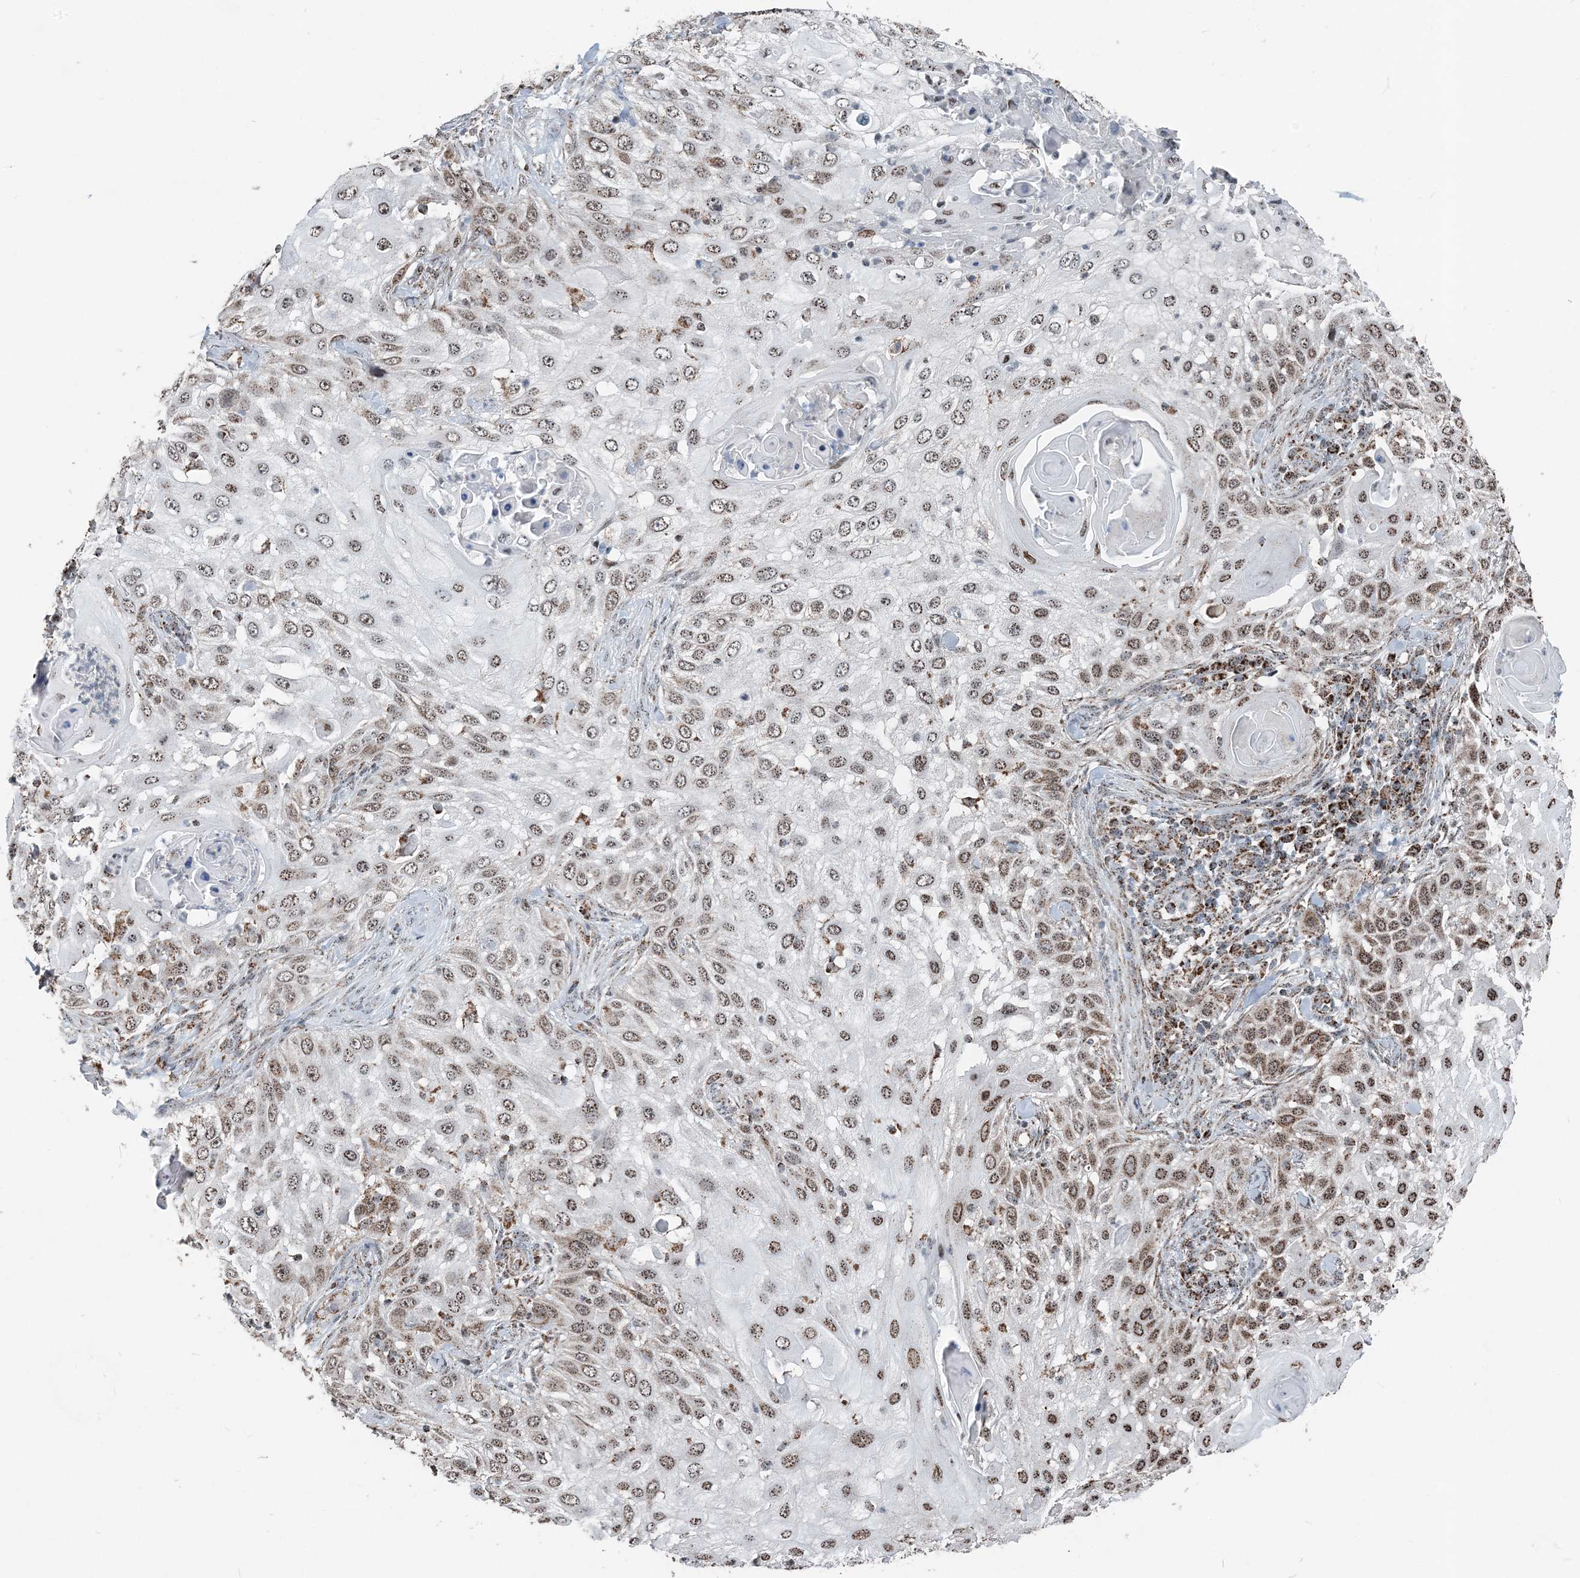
{"staining": {"intensity": "moderate", "quantity": ">75%", "location": "nuclear"}, "tissue": "skin cancer", "cell_type": "Tumor cells", "image_type": "cancer", "snomed": [{"axis": "morphology", "description": "Squamous cell carcinoma, NOS"}, {"axis": "topography", "description": "Skin"}], "caption": "Immunohistochemical staining of skin squamous cell carcinoma displays moderate nuclear protein positivity in about >75% of tumor cells.", "gene": "SUCLG1", "patient": {"sex": "female", "age": 44}}